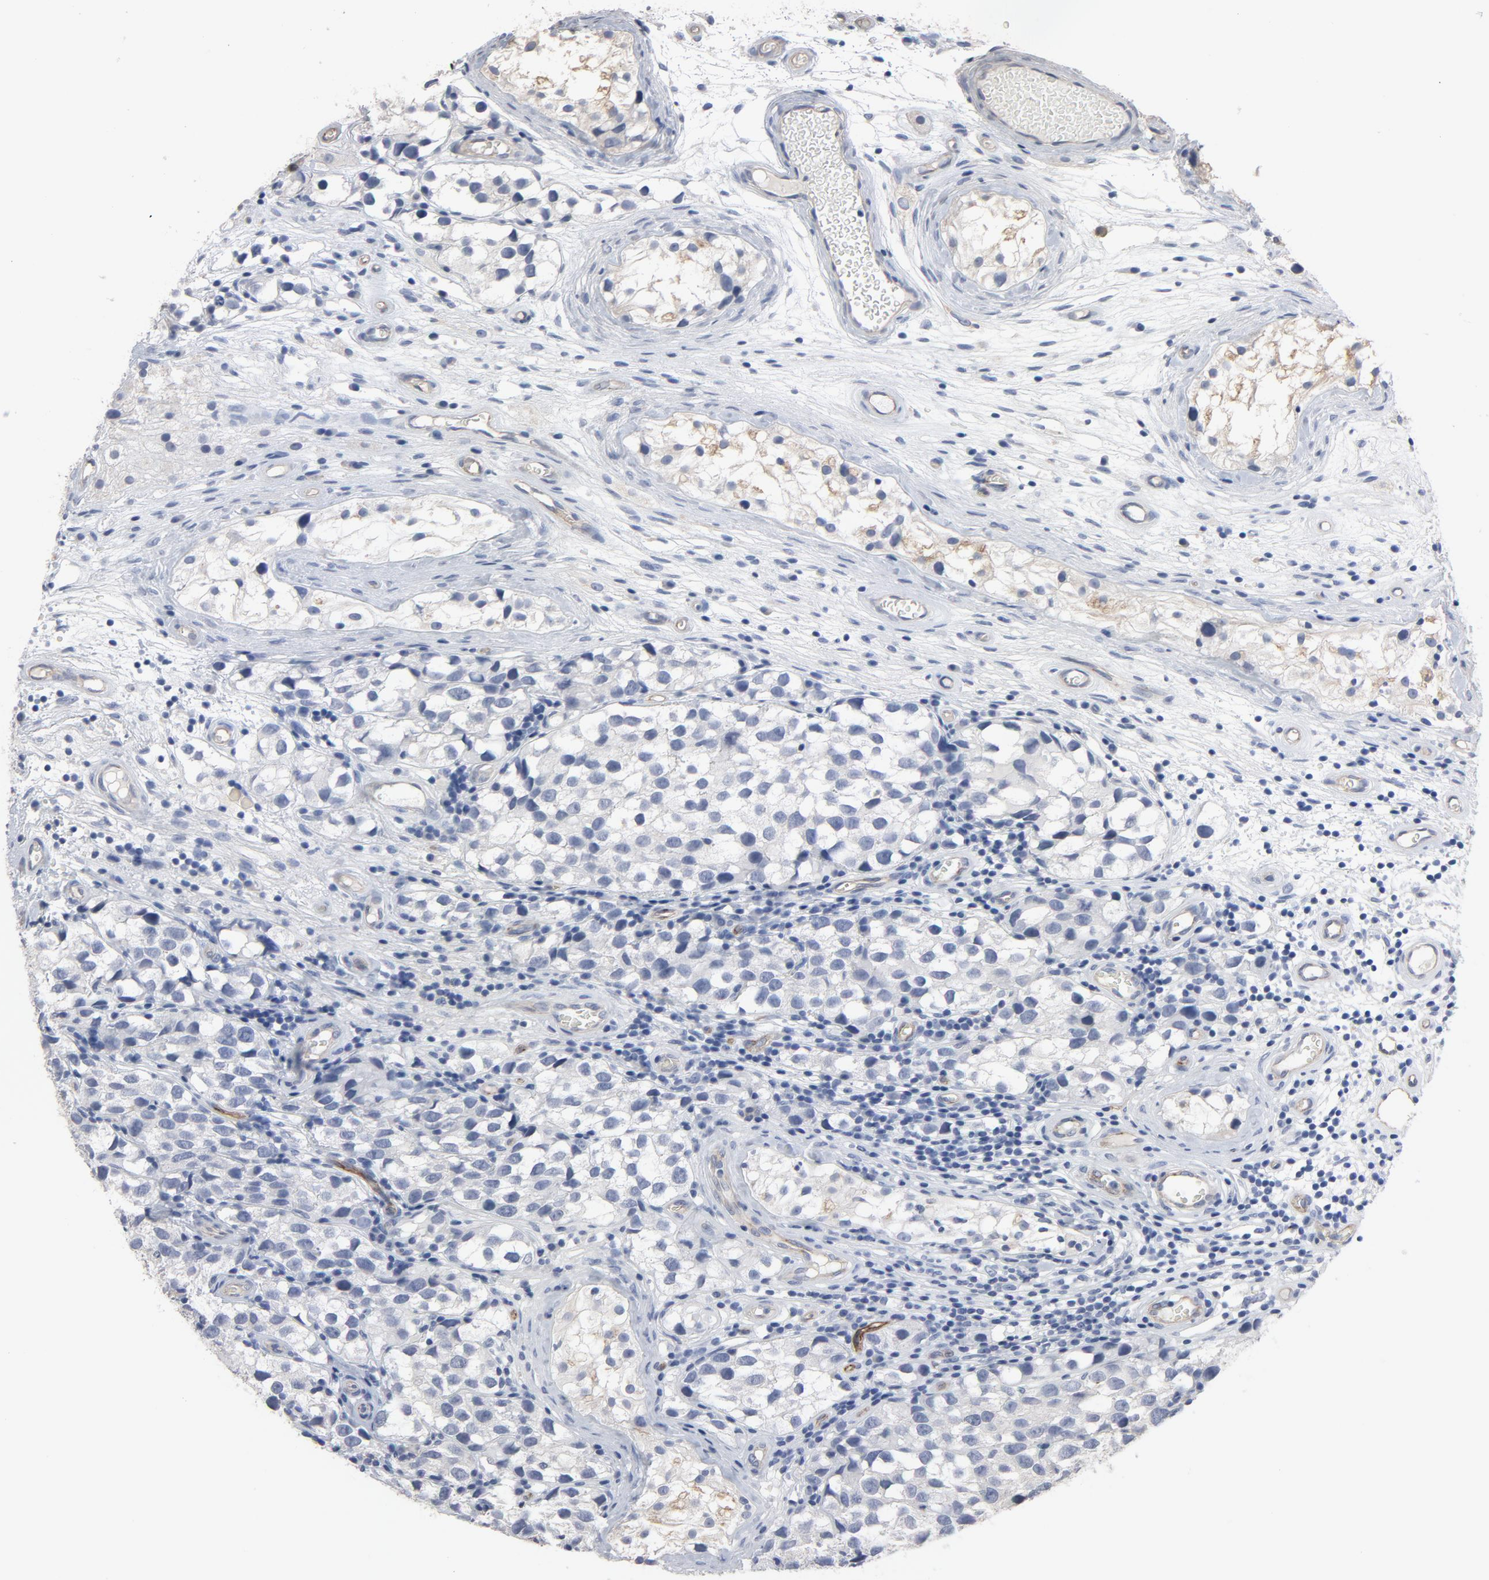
{"staining": {"intensity": "negative", "quantity": "none", "location": "none"}, "tissue": "testis cancer", "cell_type": "Tumor cells", "image_type": "cancer", "snomed": [{"axis": "morphology", "description": "Seminoma, NOS"}, {"axis": "topography", "description": "Testis"}], "caption": "Immunohistochemistry image of human testis cancer stained for a protein (brown), which shows no positivity in tumor cells.", "gene": "KDR", "patient": {"sex": "male", "age": 39}}